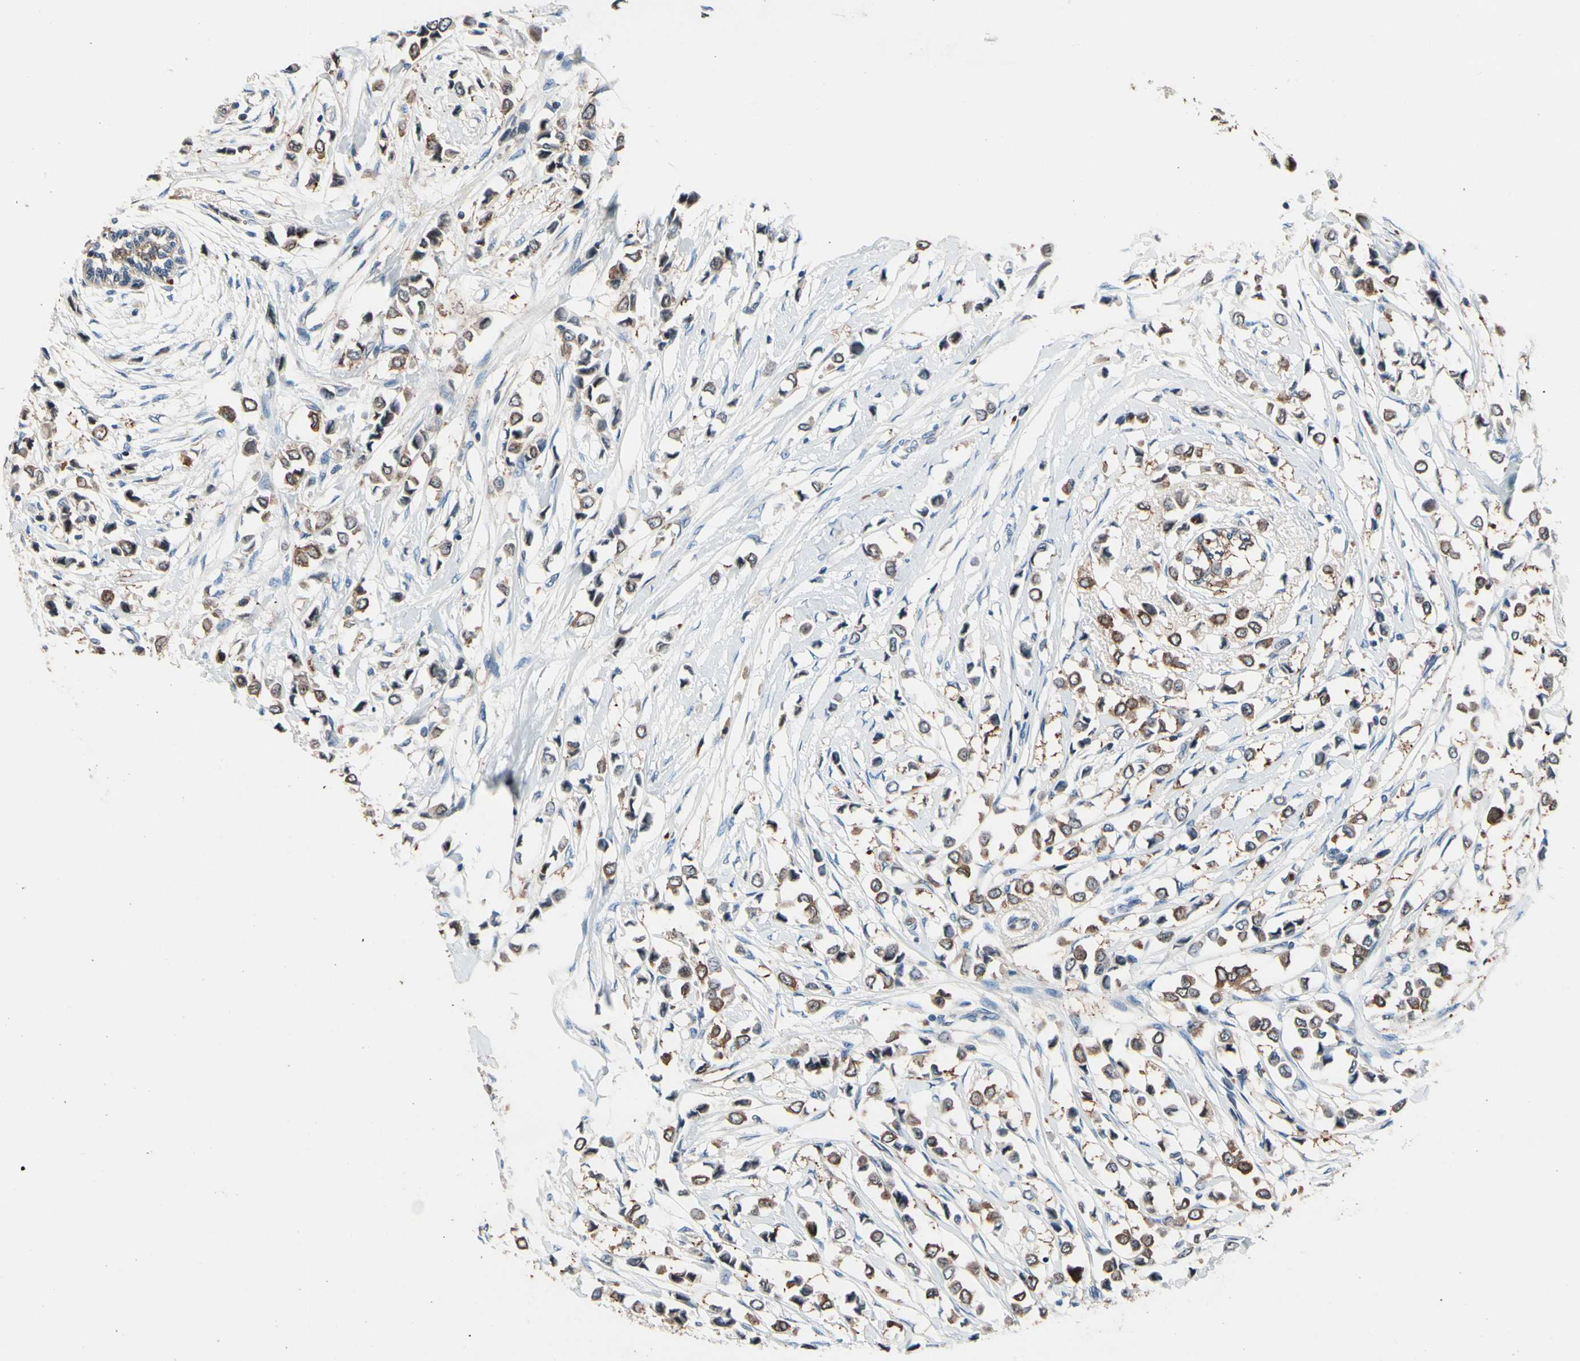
{"staining": {"intensity": "moderate", "quantity": "25%-75%", "location": "cytoplasmic/membranous,nuclear"}, "tissue": "breast cancer", "cell_type": "Tumor cells", "image_type": "cancer", "snomed": [{"axis": "morphology", "description": "Lobular carcinoma"}, {"axis": "topography", "description": "Breast"}], "caption": "Immunohistochemistry (IHC) image of breast cancer (lobular carcinoma) stained for a protein (brown), which exhibits medium levels of moderate cytoplasmic/membranous and nuclear staining in about 25%-75% of tumor cells.", "gene": "PRDX2", "patient": {"sex": "female", "age": 51}}